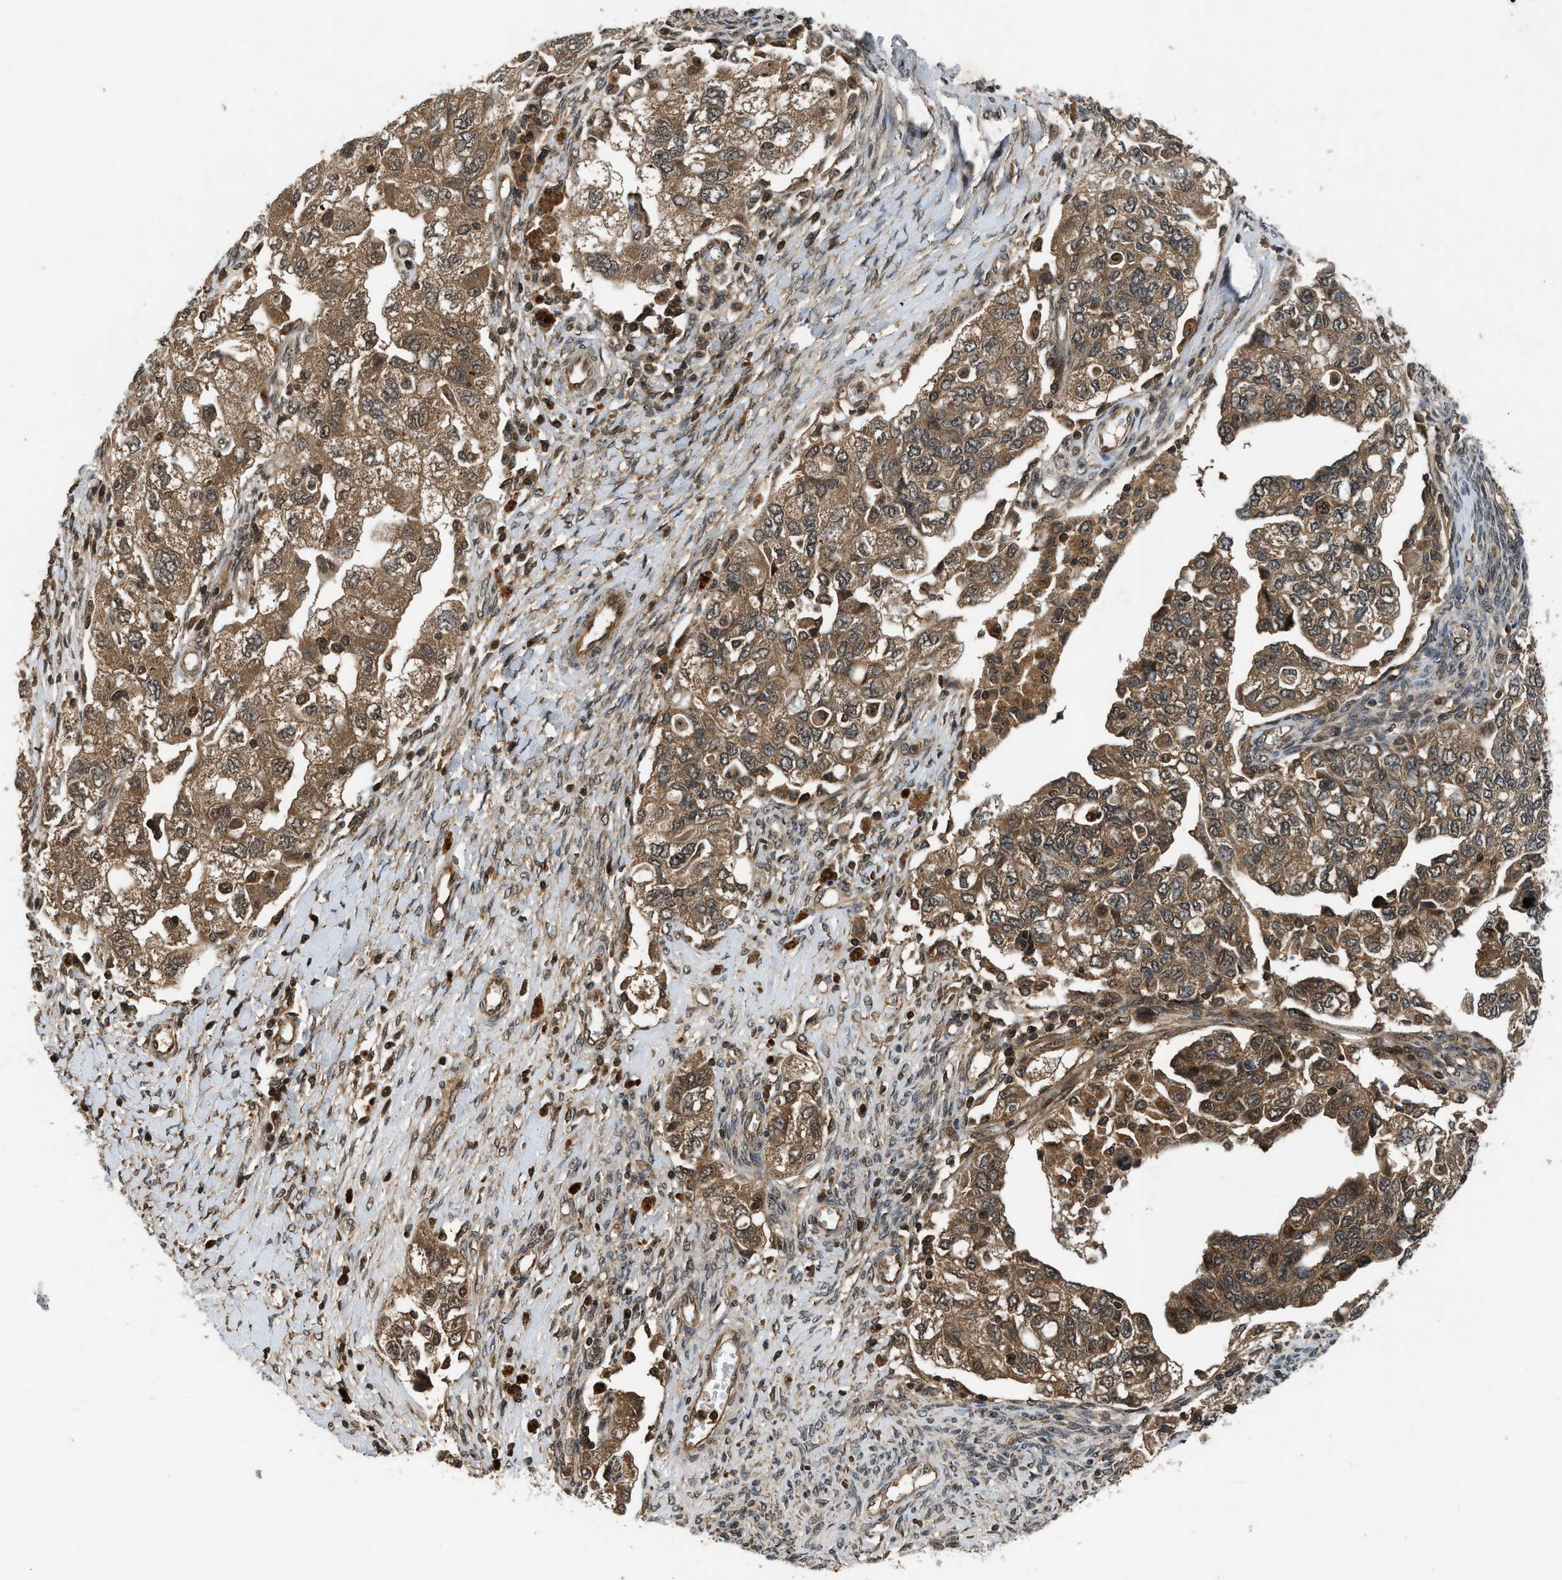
{"staining": {"intensity": "moderate", "quantity": ">75%", "location": "cytoplasmic/membranous"}, "tissue": "ovarian cancer", "cell_type": "Tumor cells", "image_type": "cancer", "snomed": [{"axis": "morphology", "description": "Carcinoma, NOS"}, {"axis": "morphology", "description": "Cystadenocarcinoma, serous, NOS"}, {"axis": "topography", "description": "Ovary"}], "caption": "Carcinoma (ovarian) stained with IHC demonstrates moderate cytoplasmic/membranous positivity in about >75% of tumor cells.", "gene": "RPS6KB1", "patient": {"sex": "female", "age": 69}}